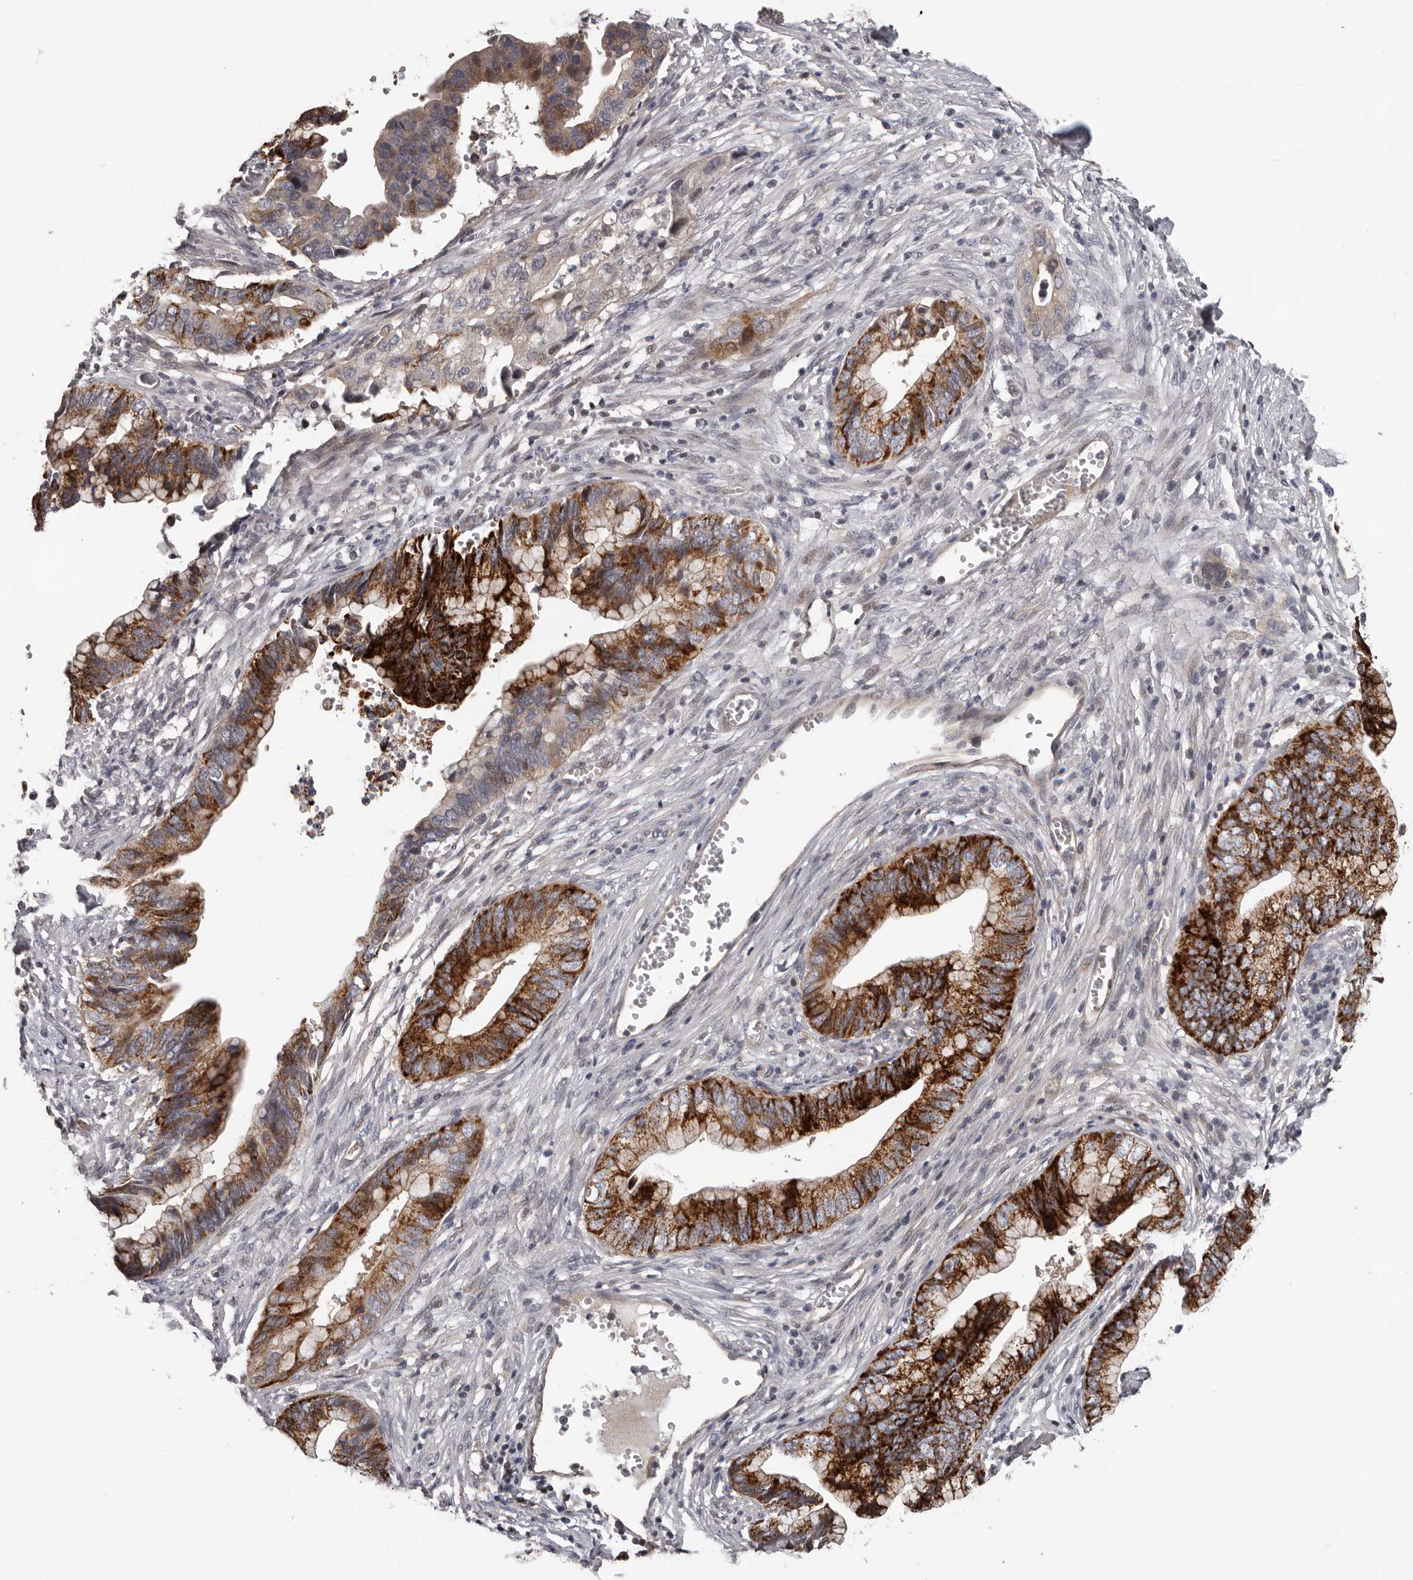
{"staining": {"intensity": "strong", "quantity": ">75%", "location": "cytoplasmic/membranous"}, "tissue": "cervical cancer", "cell_type": "Tumor cells", "image_type": "cancer", "snomed": [{"axis": "morphology", "description": "Adenocarcinoma, NOS"}, {"axis": "topography", "description": "Cervix"}], "caption": "Immunohistochemistry of human cervical adenocarcinoma displays high levels of strong cytoplasmic/membranous staining in approximately >75% of tumor cells. (DAB IHC with brightfield microscopy, high magnification).", "gene": "RNF217", "patient": {"sex": "female", "age": 44}}